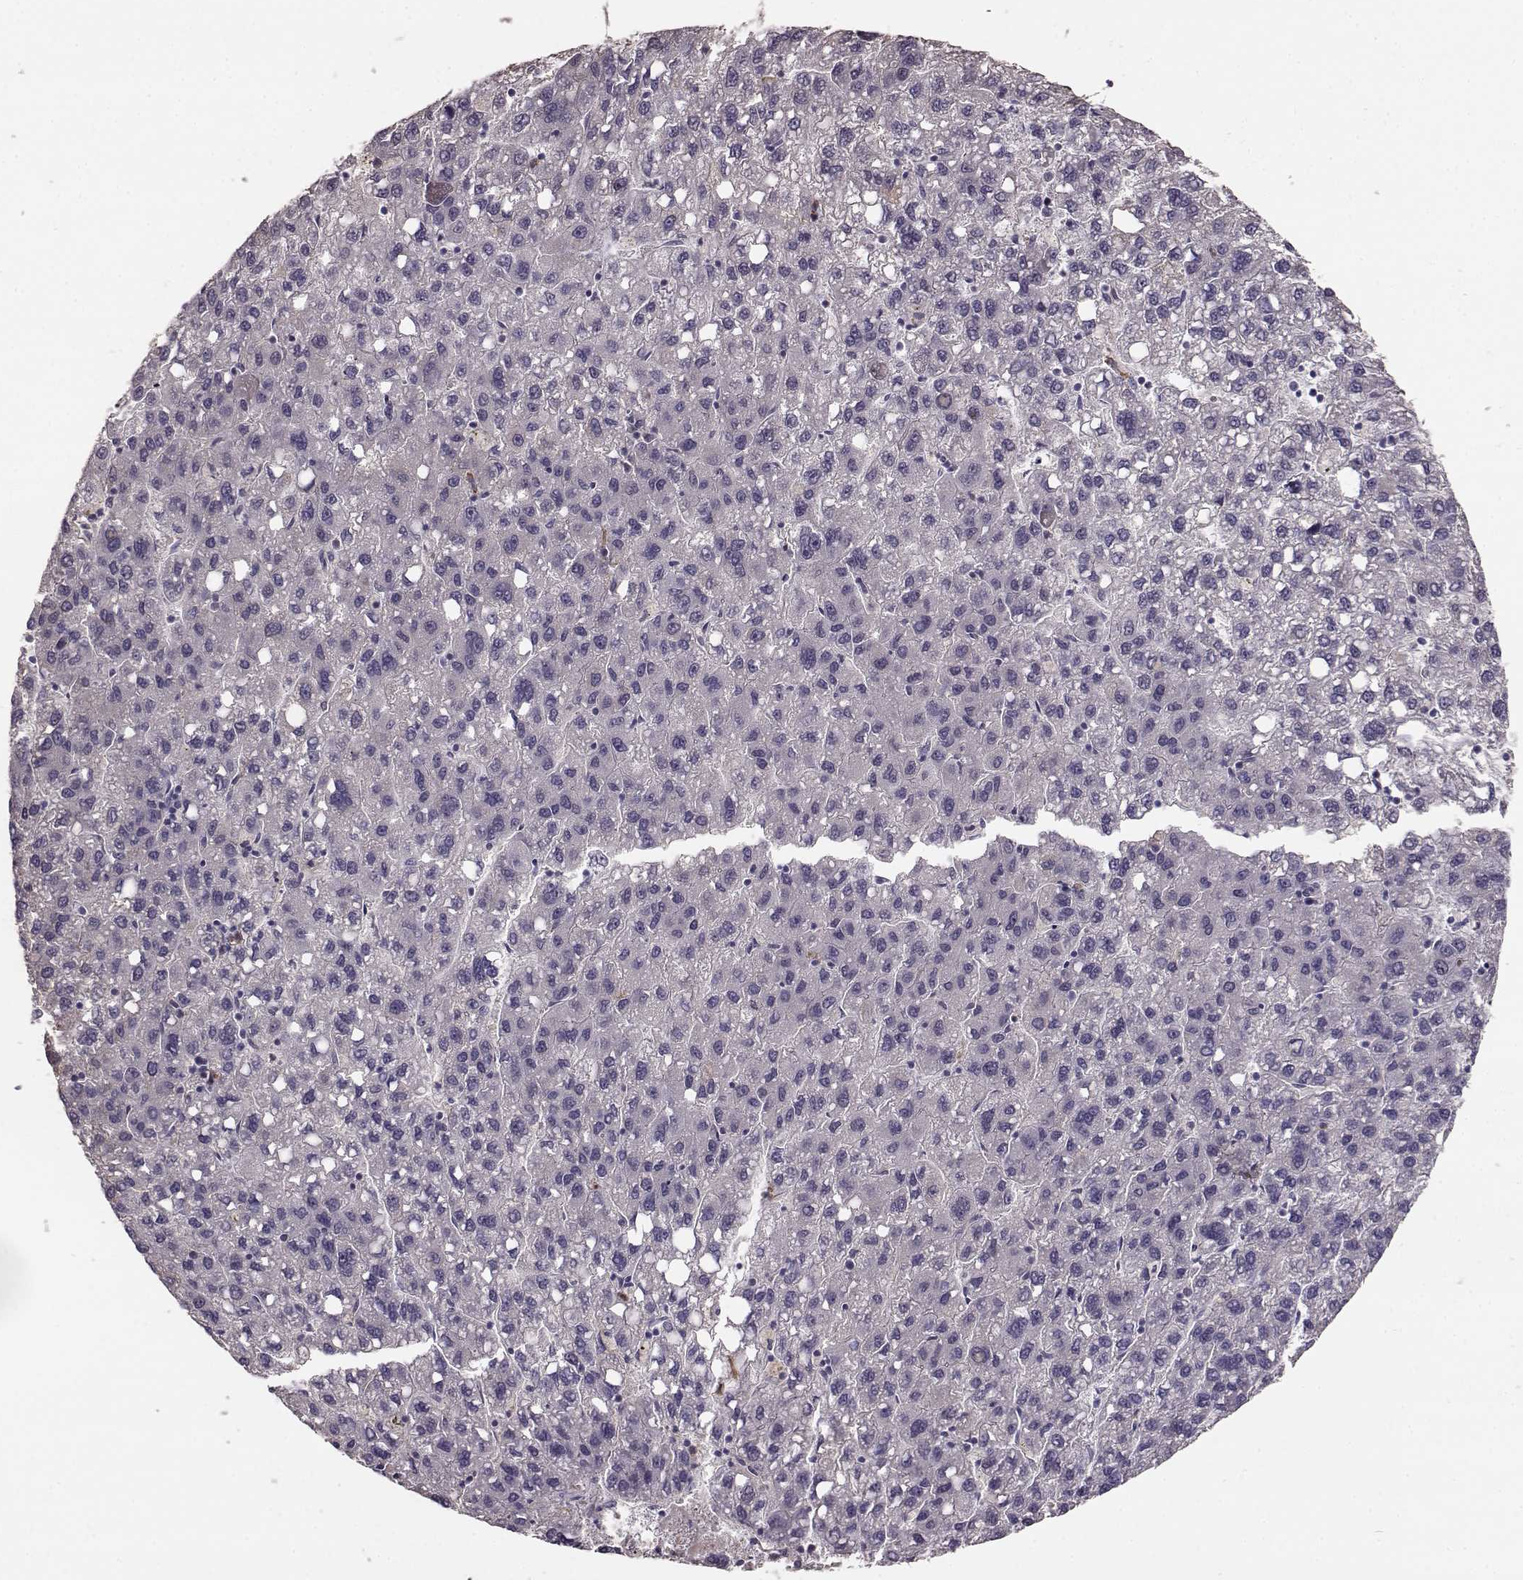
{"staining": {"intensity": "negative", "quantity": "none", "location": "none"}, "tissue": "liver cancer", "cell_type": "Tumor cells", "image_type": "cancer", "snomed": [{"axis": "morphology", "description": "Carcinoma, Hepatocellular, NOS"}, {"axis": "topography", "description": "Liver"}], "caption": "Immunohistochemistry image of neoplastic tissue: human liver cancer (hepatocellular carcinoma) stained with DAB reveals no significant protein staining in tumor cells.", "gene": "GPR50", "patient": {"sex": "female", "age": 82}}